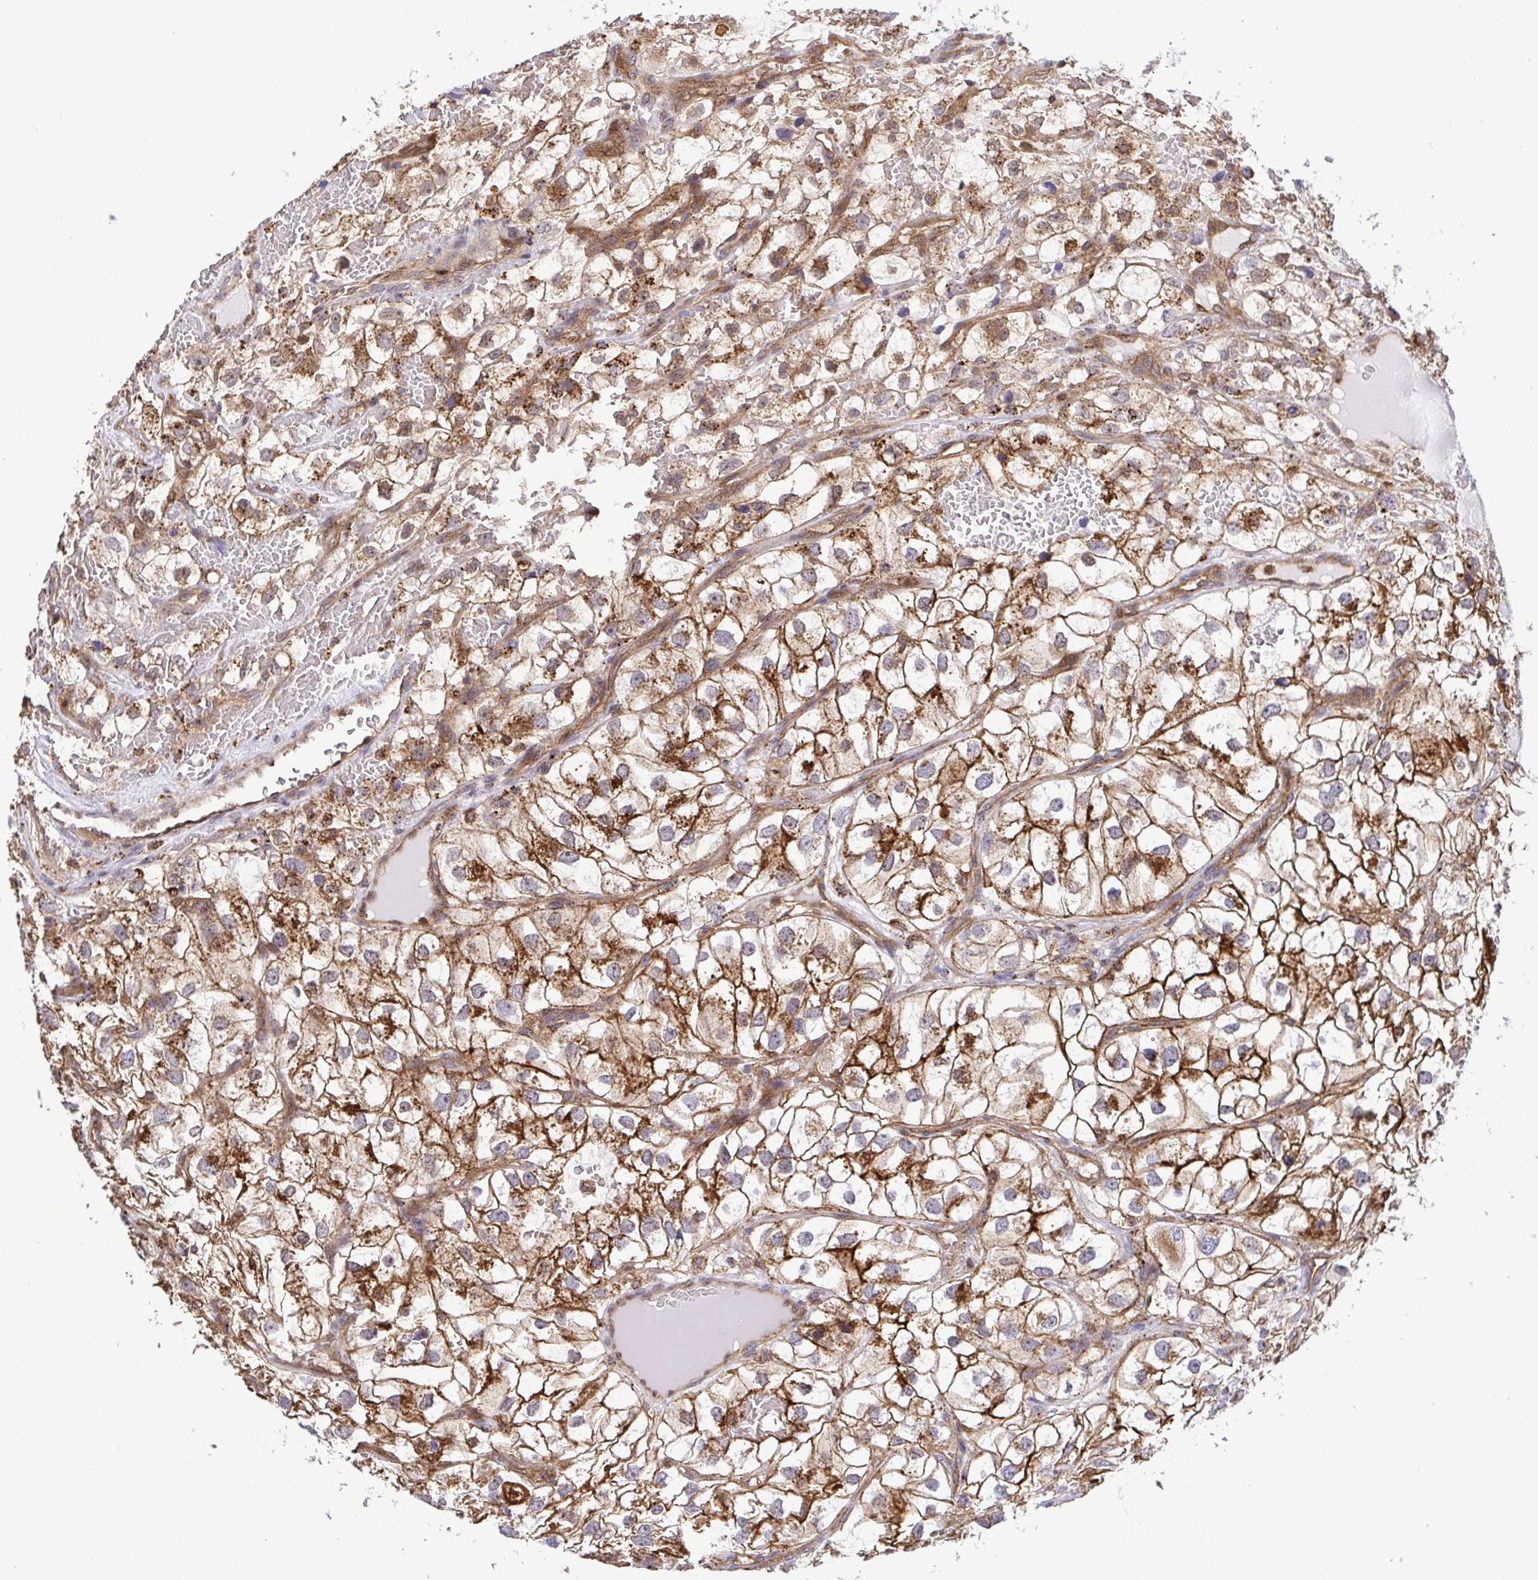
{"staining": {"intensity": "moderate", "quantity": ">75%", "location": "cytoplasmic/membranous"}, "tissue": "renal cancer", "cell_type": "Tumor cells", "image_type": "cancer", "snomed": [{"axis": "morphology", "description": "Adenocarcinoma, NOS"}, {"axis": "topography", "description": "Kidney"}], "caption": "Renal cancer stained with a protein marker demonstrates moderate staining in tumor cells.", "gene": "CHMP1B", "patient": {"sex": "male", "age": 59}}